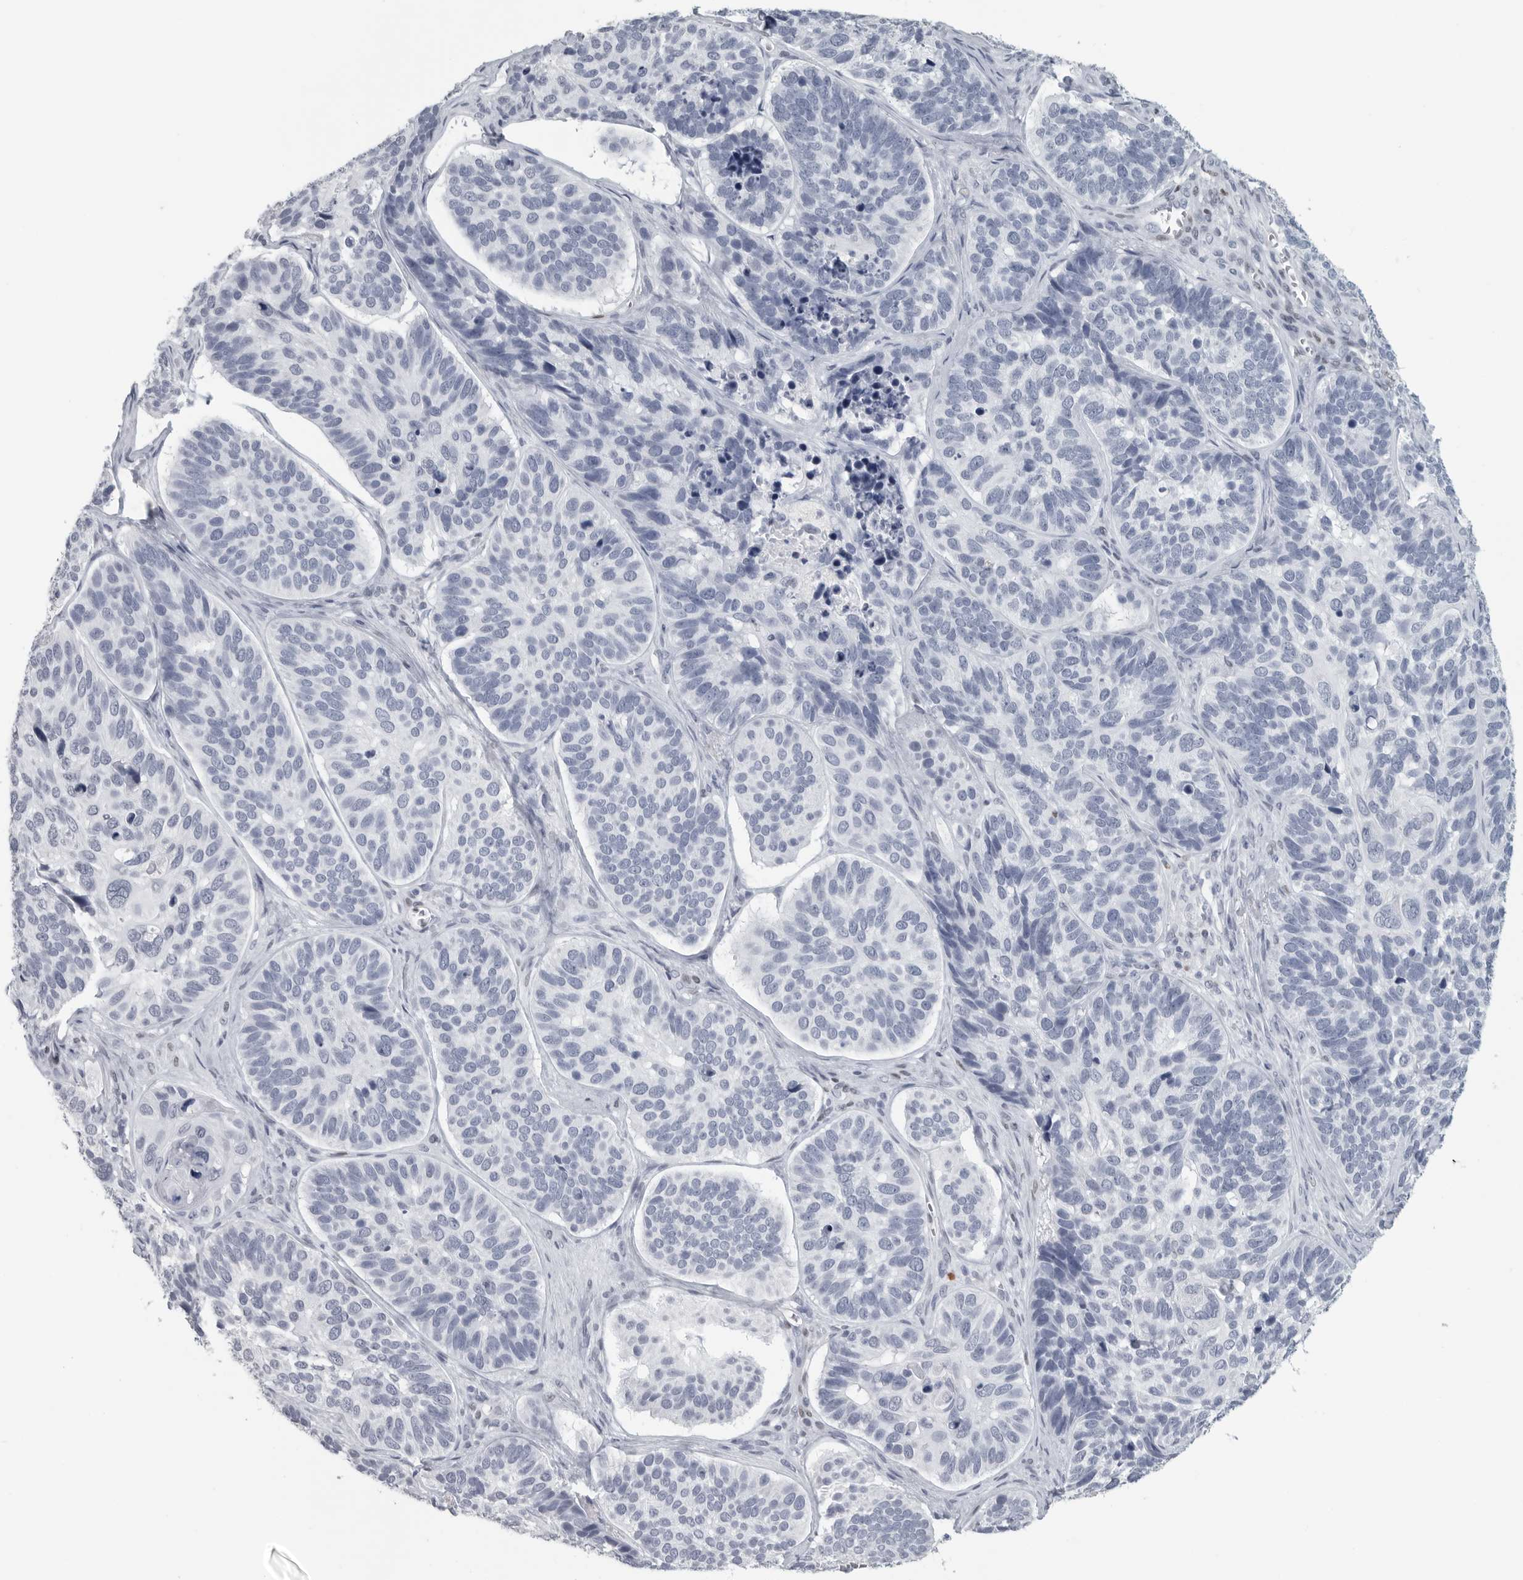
{"staining": {"intensity": "negative", "quantity": "none", "location": "none"}, "tissue": "skin cancer", "cell_type": "Tumor cells", "image_type": "cancer", "snomed": [{"axis": "morphology", "description": "Basal cell carcinoma"}, {"axis": "topography", "description": "Skin"}], "caption": "Immunohistochemical staining of human skin cancer exhibits no significant staining in tumor cells.", "gene": "SATB2", "patient": {"sex": "male", "age": 62}}